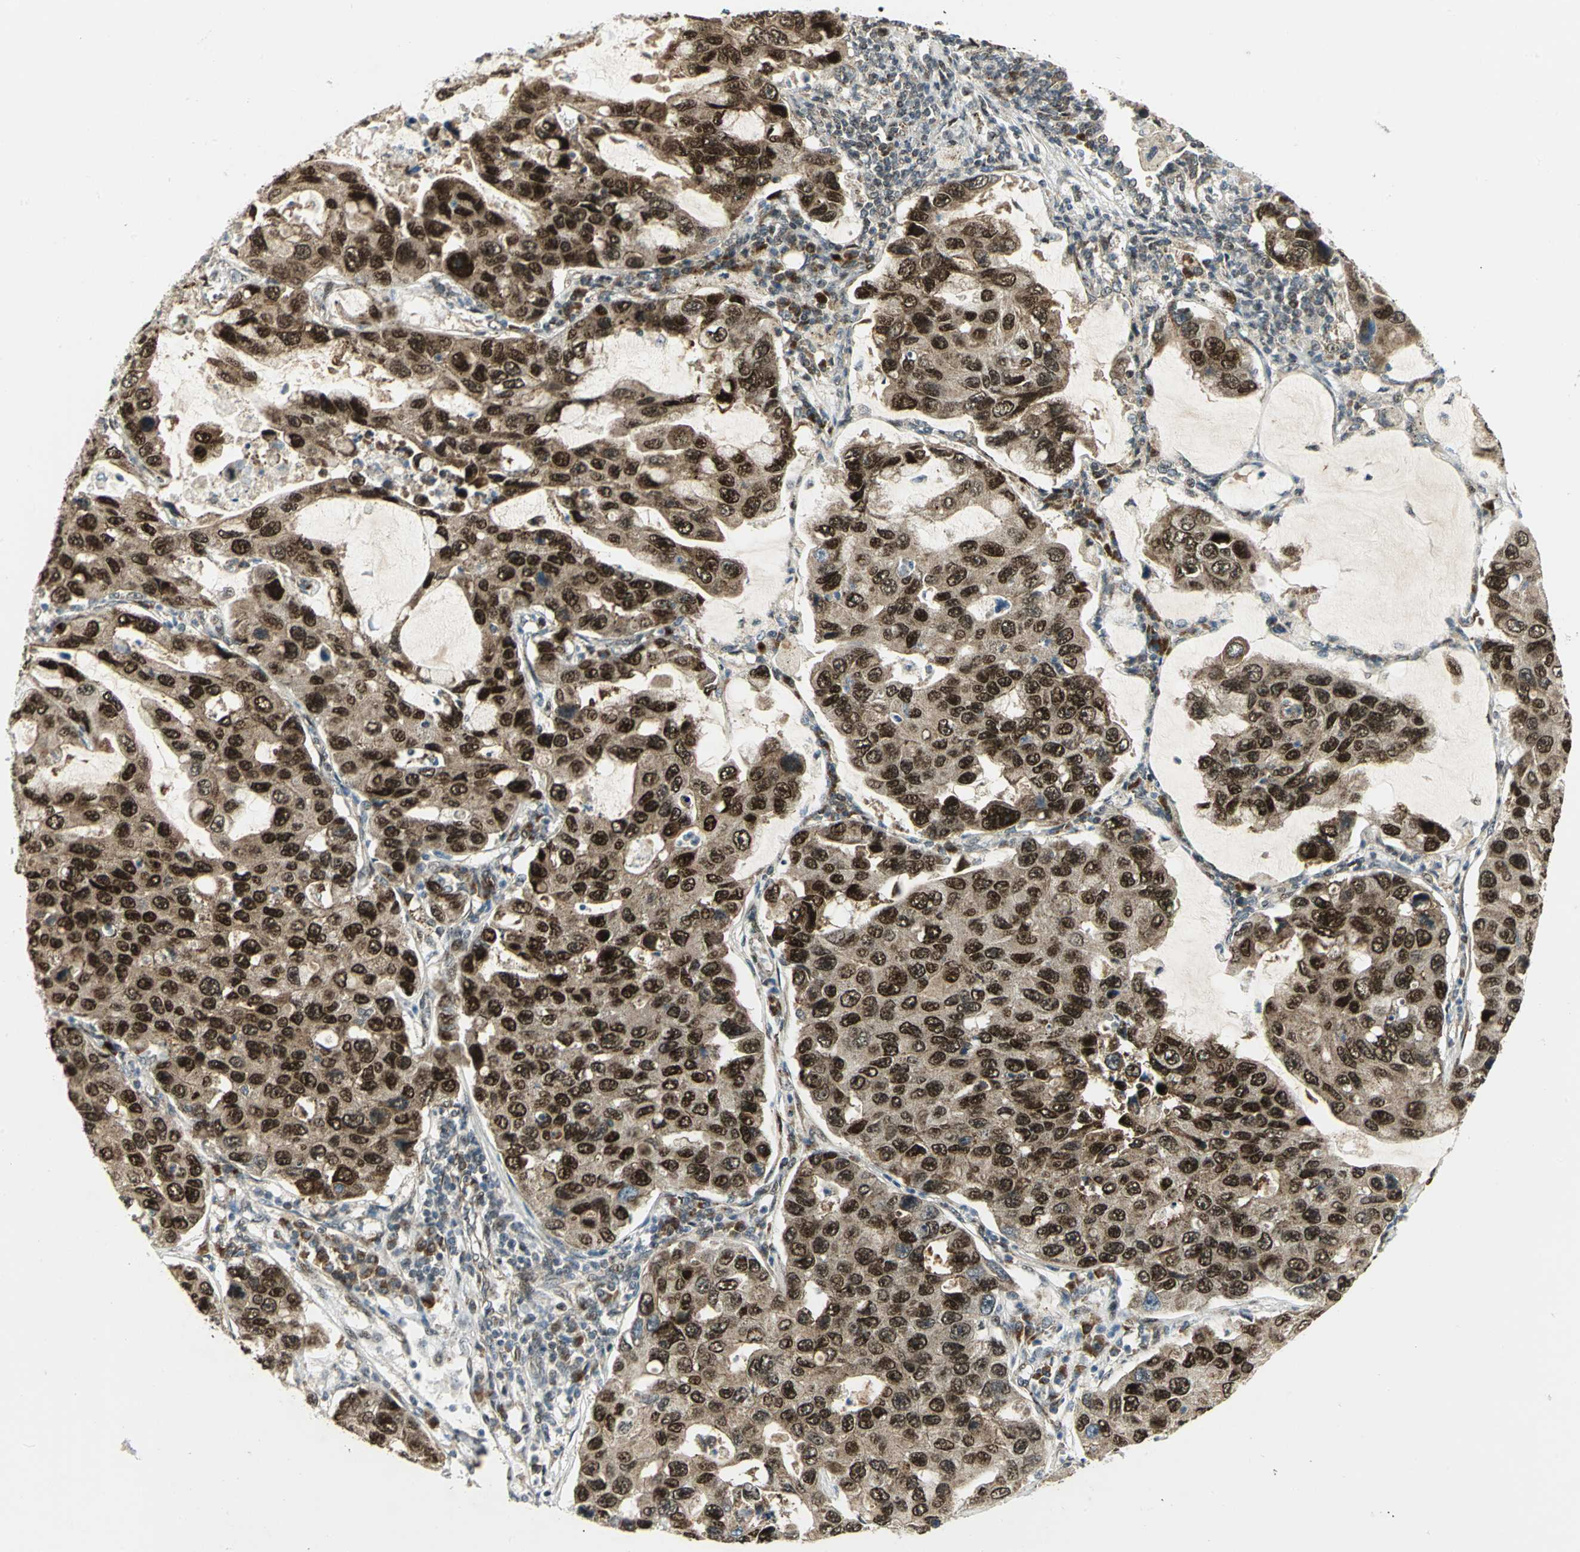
{"staining": {"intensity": "strong", "quantity": ">75%", "location": "cytoplasmic/membranous,nuclear"}, "tissue": "lung cancer", "cell_type": "Tumor cells", "image_type": "cancer", "snomed": [{"axis": "morphology", "description": "Adenocarcinoma, NOS"}, {"axis": "topography", "description": "Lung"}], "caption": "IHC of adenocarcinoma (lung) demonstrates high levels of strong cytoplasmic/membranous and nuclear positivity in approximately >75% of tumor cells. (DAB IHC, brown staining for protein, blue staining for nuclei).", "gene": "ATP6V1A", "patient": {"sex": "male", "age": 64}}